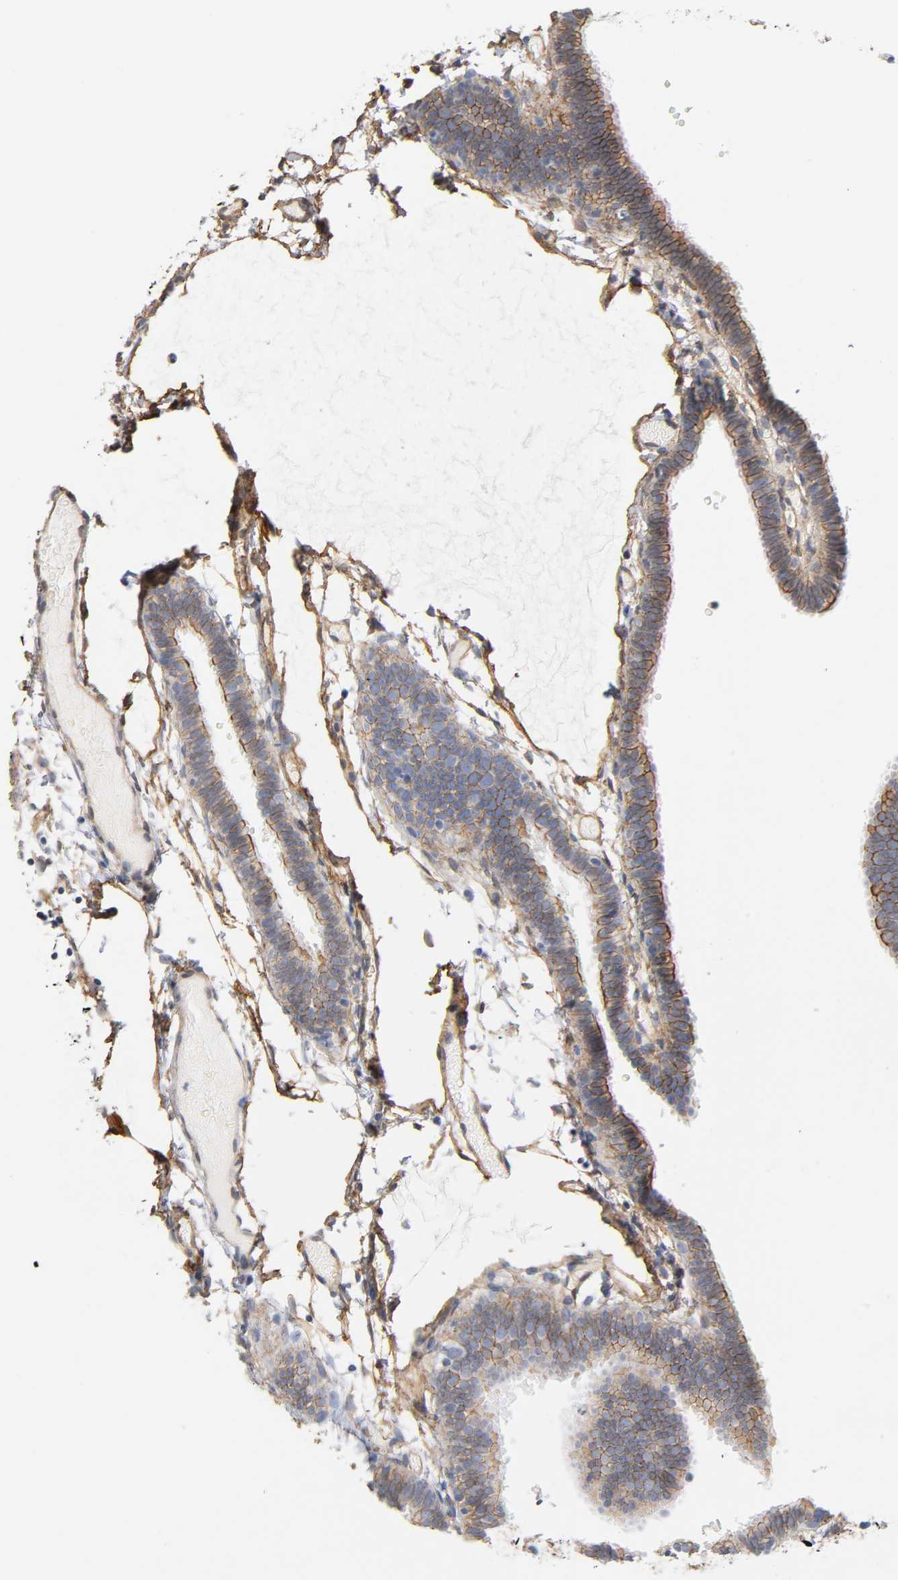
{"staining": {"intensity": "moderate", "quantity": ">75%", "location": "cytoplasmic/membranous"}, "tissue": "fallopian tube", "cell_type": "Glandular cells", "image_type": "normal", "snomed": [{"axis": "morphology", "description": "Normal tissue, NOS"}, {"axis": "topography", "description": "Fallopian tube"}], "caption": "Glandular cells reveal moderate cytoplasmic/membranous positivity in about >75% of cells in normal fallopian tube.", "gene": "SPTAN1", "patient": {"sex": "female", "age": 29}}